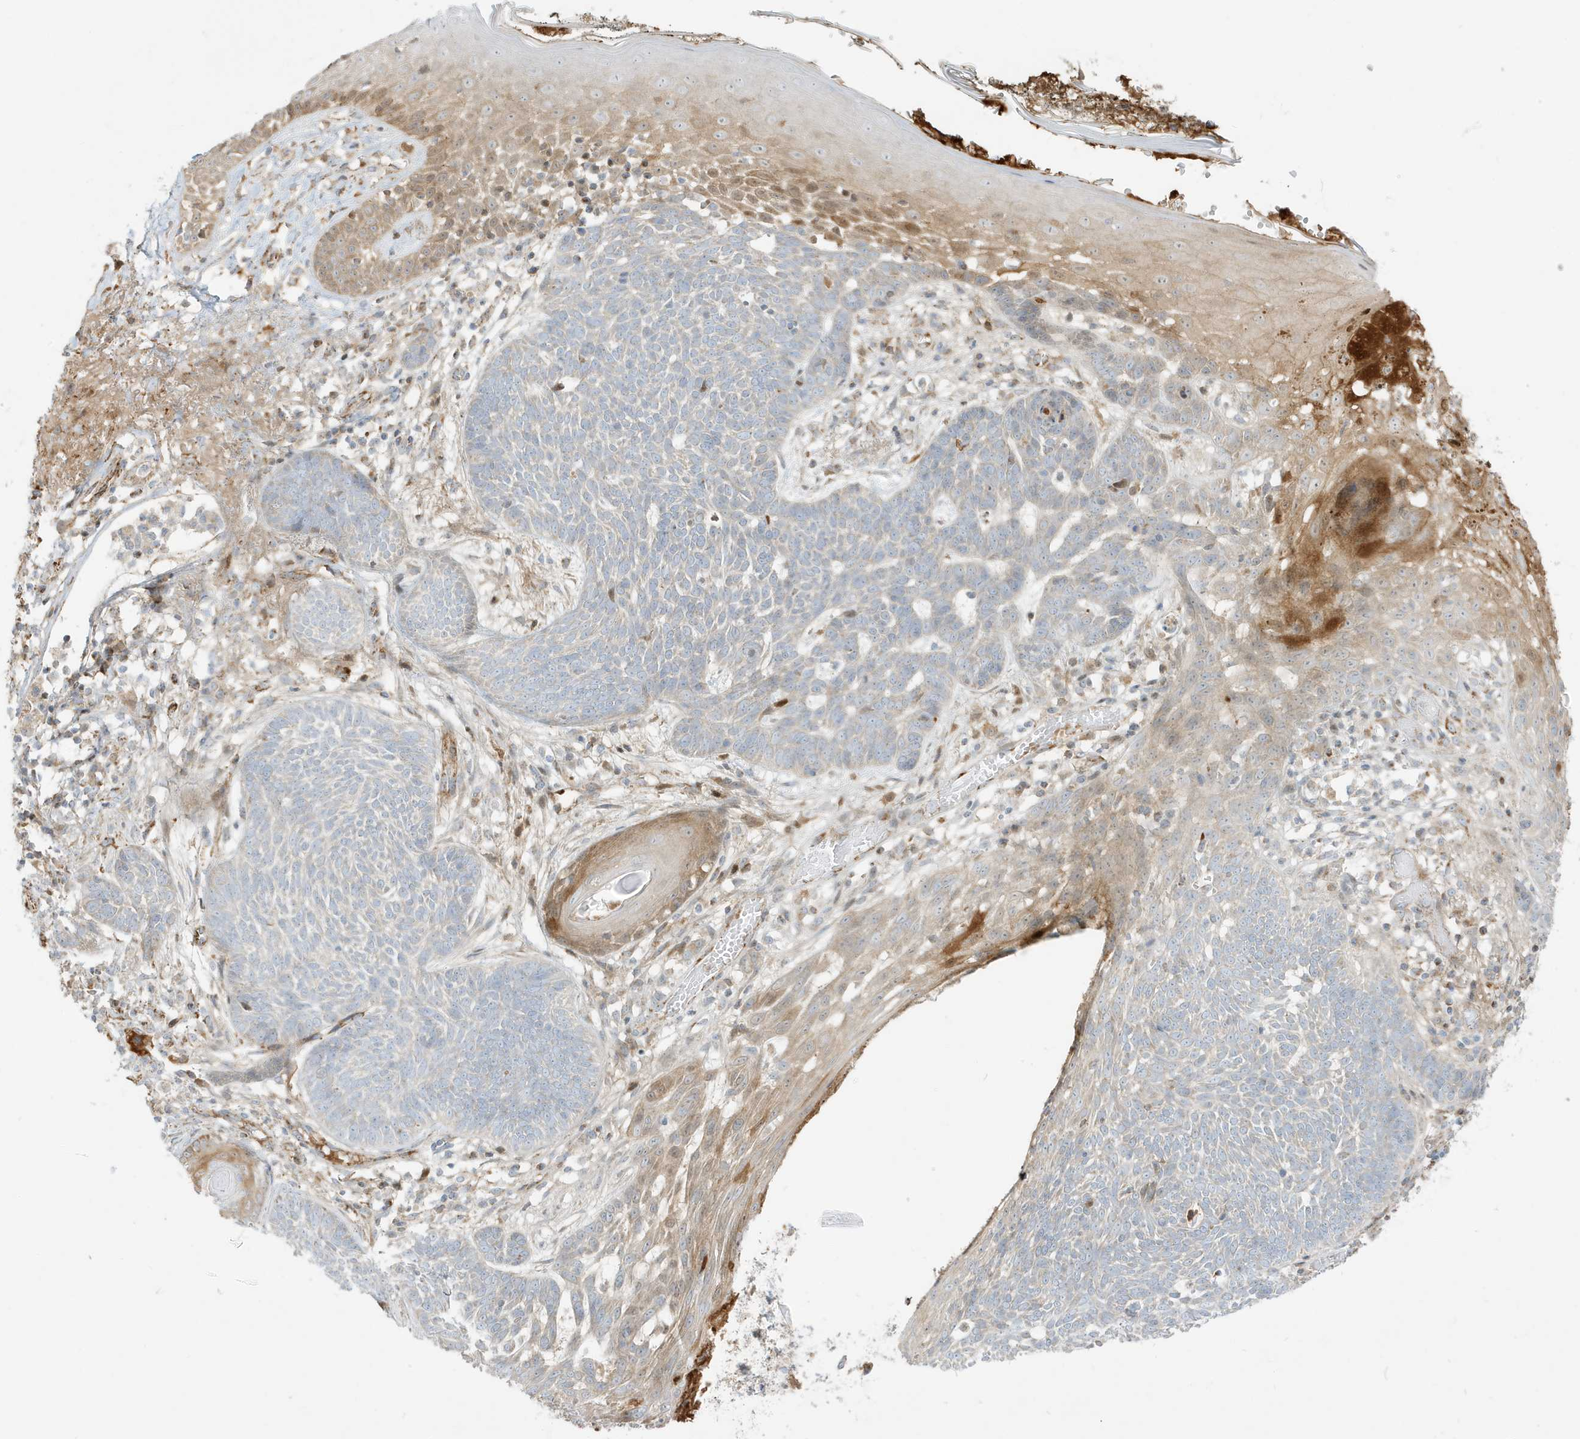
{"staining": {"intensity": "negative", "quantity": "none", "location": "none"}, "tissue": "skin cancer", "cell_type": "Tumor cells", "image_type": "cancer", "snomed": [{"axis": "morphology", "description": "Normal tissue, NOS"}, {"axis": "morphology", "description": "Basal cell carcinoma"}, {"axis": "topography", "description": "Skin"}], "caption": "This micrograph is of skin cancer stained with IHC to label a protein in brown with the nuclei are counter-stained blue. There is no staining in tumor cells.", "gene": "IFT57", "patient": {"sex": "male", "age": 64}}